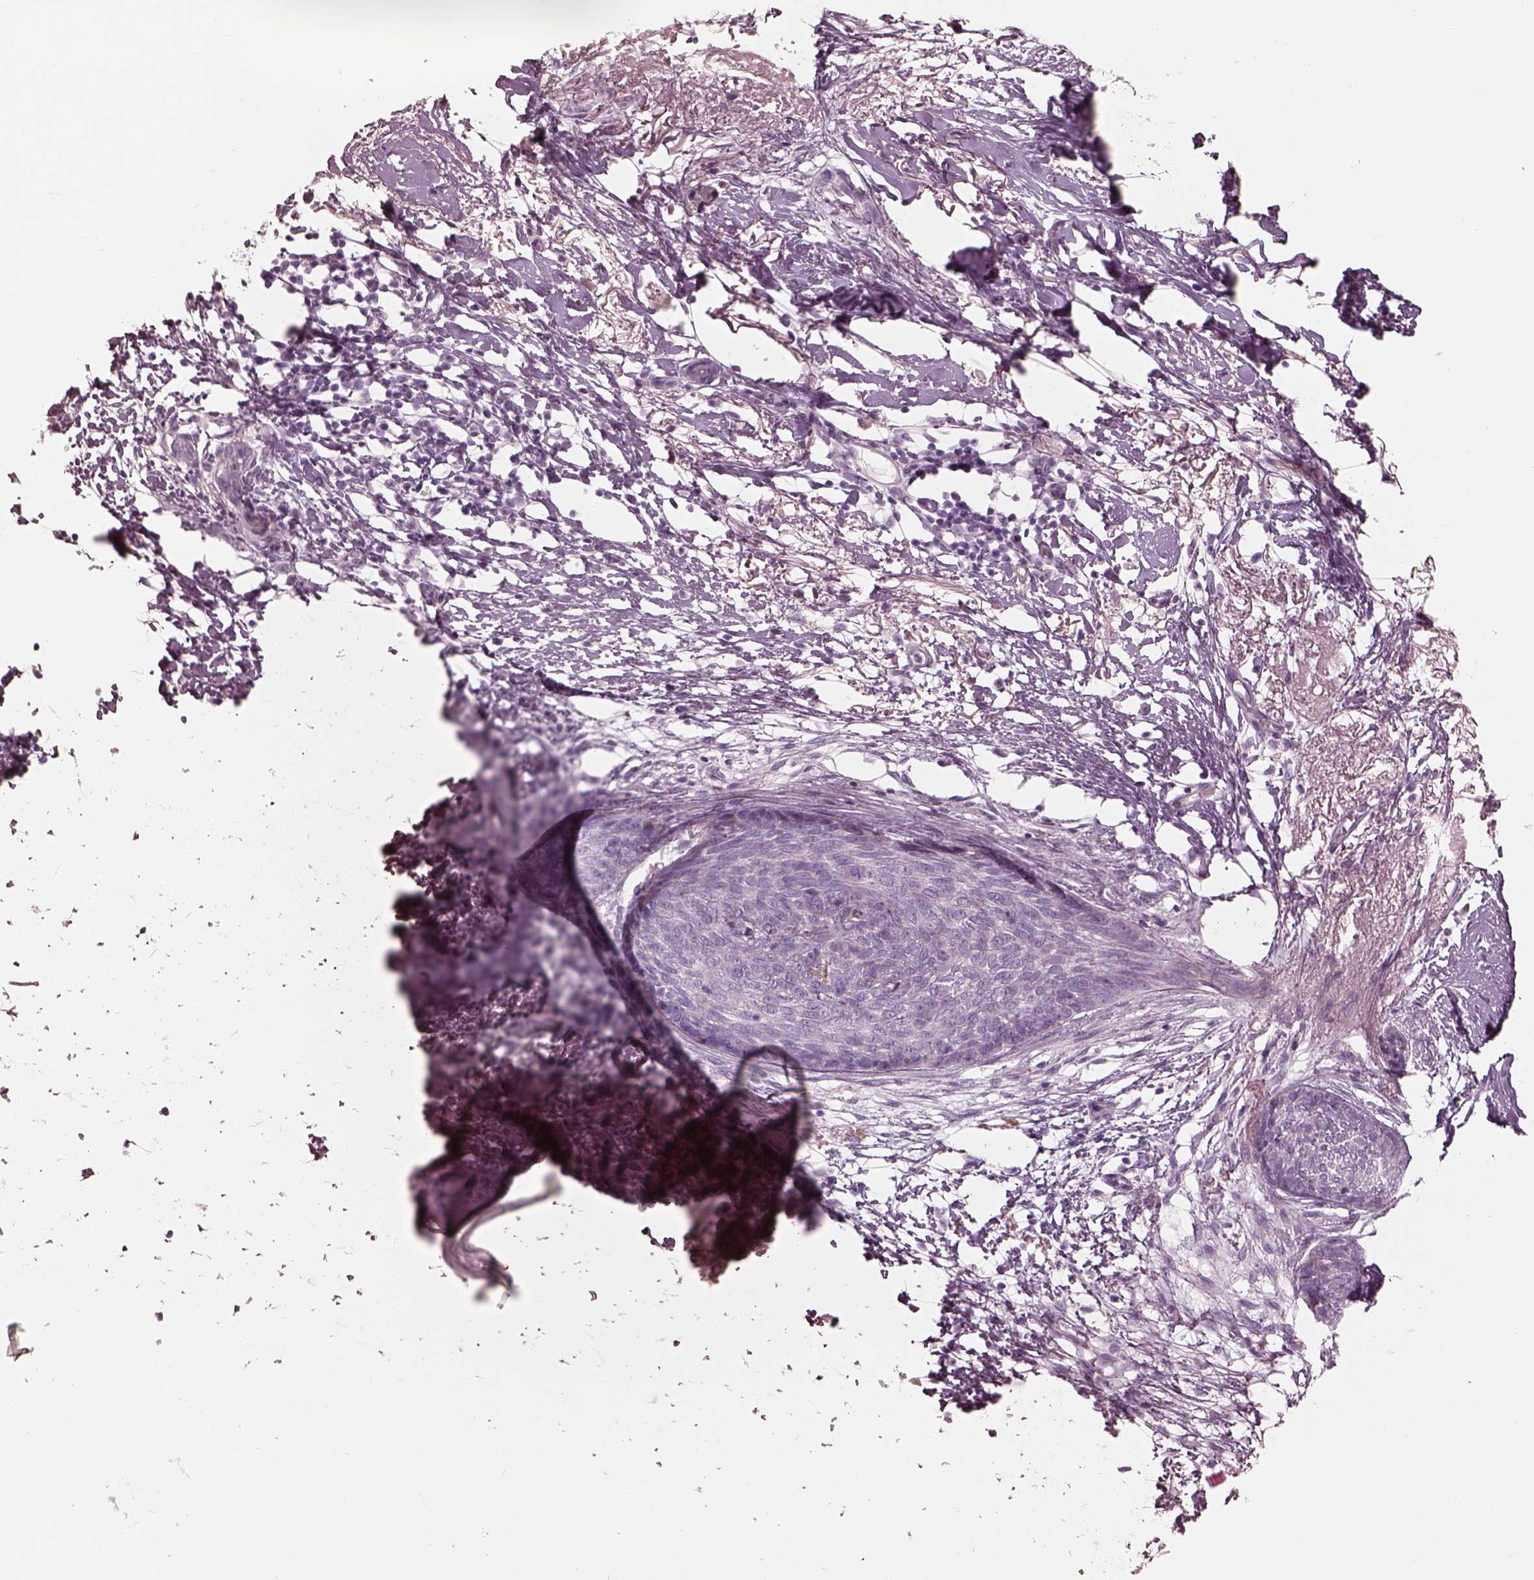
{"staining": {"intensity": "negative", "quantity": "none", "location": "none"}, "tissue": "skin cancer", "cell_type": "Tumor cells", "image_type": "cancer", "snomed": [{"axis": "morphology", "description": "Normal tissue, NOS"}, {"axis": "morphology", "description": "Basal cell carcinoma"}, {"axis": "topography", "description": "Skin"}], "caption": "This histopathology image is of basal cell carcinoma (skin) stained with immunohistochemistry to label a protein in brown with the nuclei are counter-stained blue. There is no positivity in tumor cells. The staining was performed using DAB to visualize the protein expression in brown, while the nuclei were stained in blue with hematoxylin (Magnification: 20x).", "gene": "CADM2", "patient": {"sex": "male", "age": 84}}